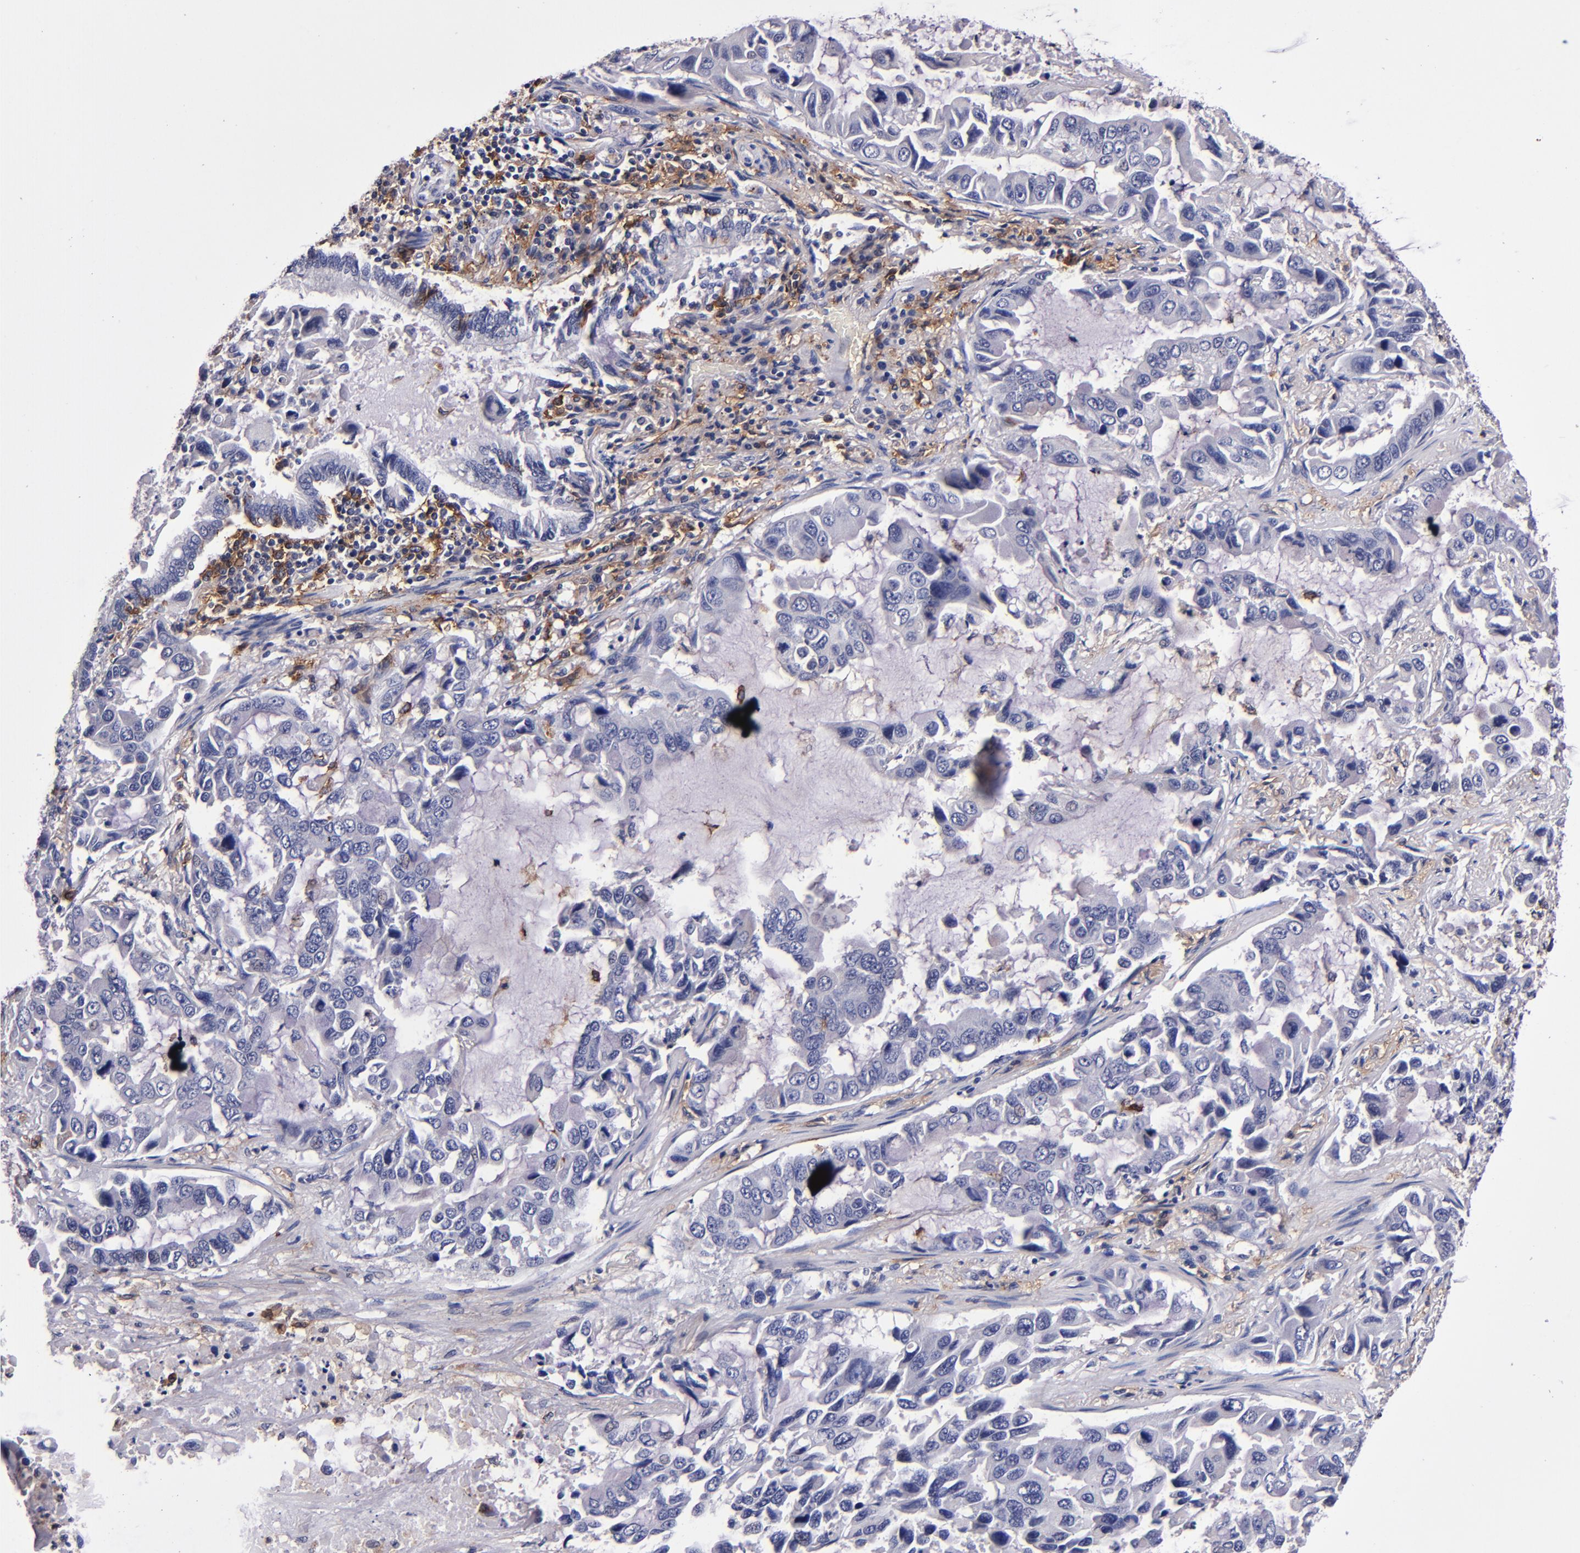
{"staining": {"intensity": "weak", "quantity": "<25%", "location": "cytoplasmic/membranous"}, "tissue": "lung cancer", "cell_type": "Tumor cells", "image_type": "cancer", "snomed": [{"axis": "morphology", "description": "Adenocarcinoma, NOS"}, {"axis": "topography", "description": "Lung"}], "caption": "Lung cancer was stained to show a protein in brown. There is no significant expression in tumor cells.", "gene": "SIRPA", "patient": {"sex": "male", "age": 64}}